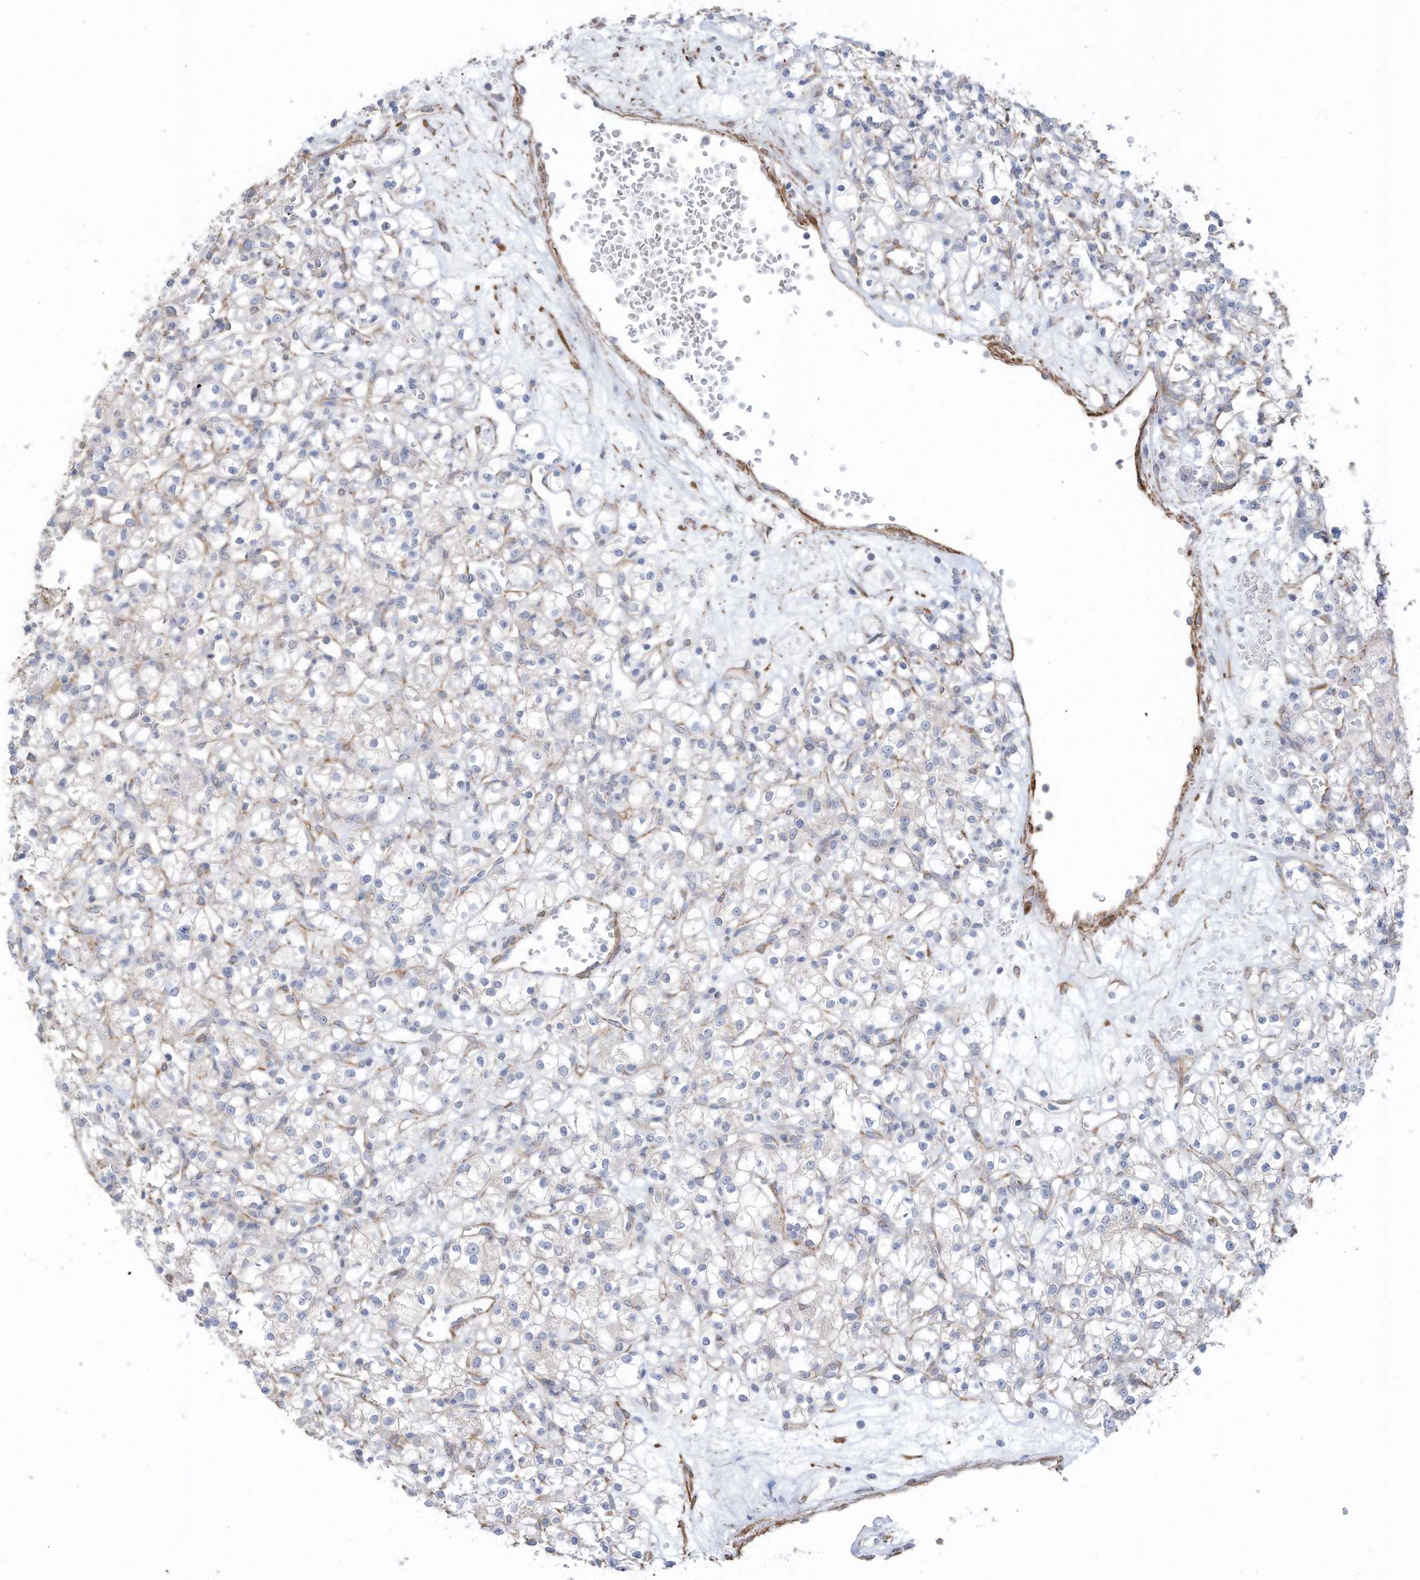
{"staining": {"intensity": "negative", "quantity": "none", "location": "none"}, "tissue": "renal cancer", "cell_type": "Tumor cells", "image_type": "cancer", "snomed": [{"axis": "morphology", "description": "Adenocarcinoma, NOS"}, {"axis": "topography", "description": "Kidney"}], "caption": "An immunohistochemistry photomicrograph of renal cancer is shown. There is no staining in tumor cells of renal cancer.", "gene": "SLC17A7", "patient": {"sex": "female", "age": 59}}